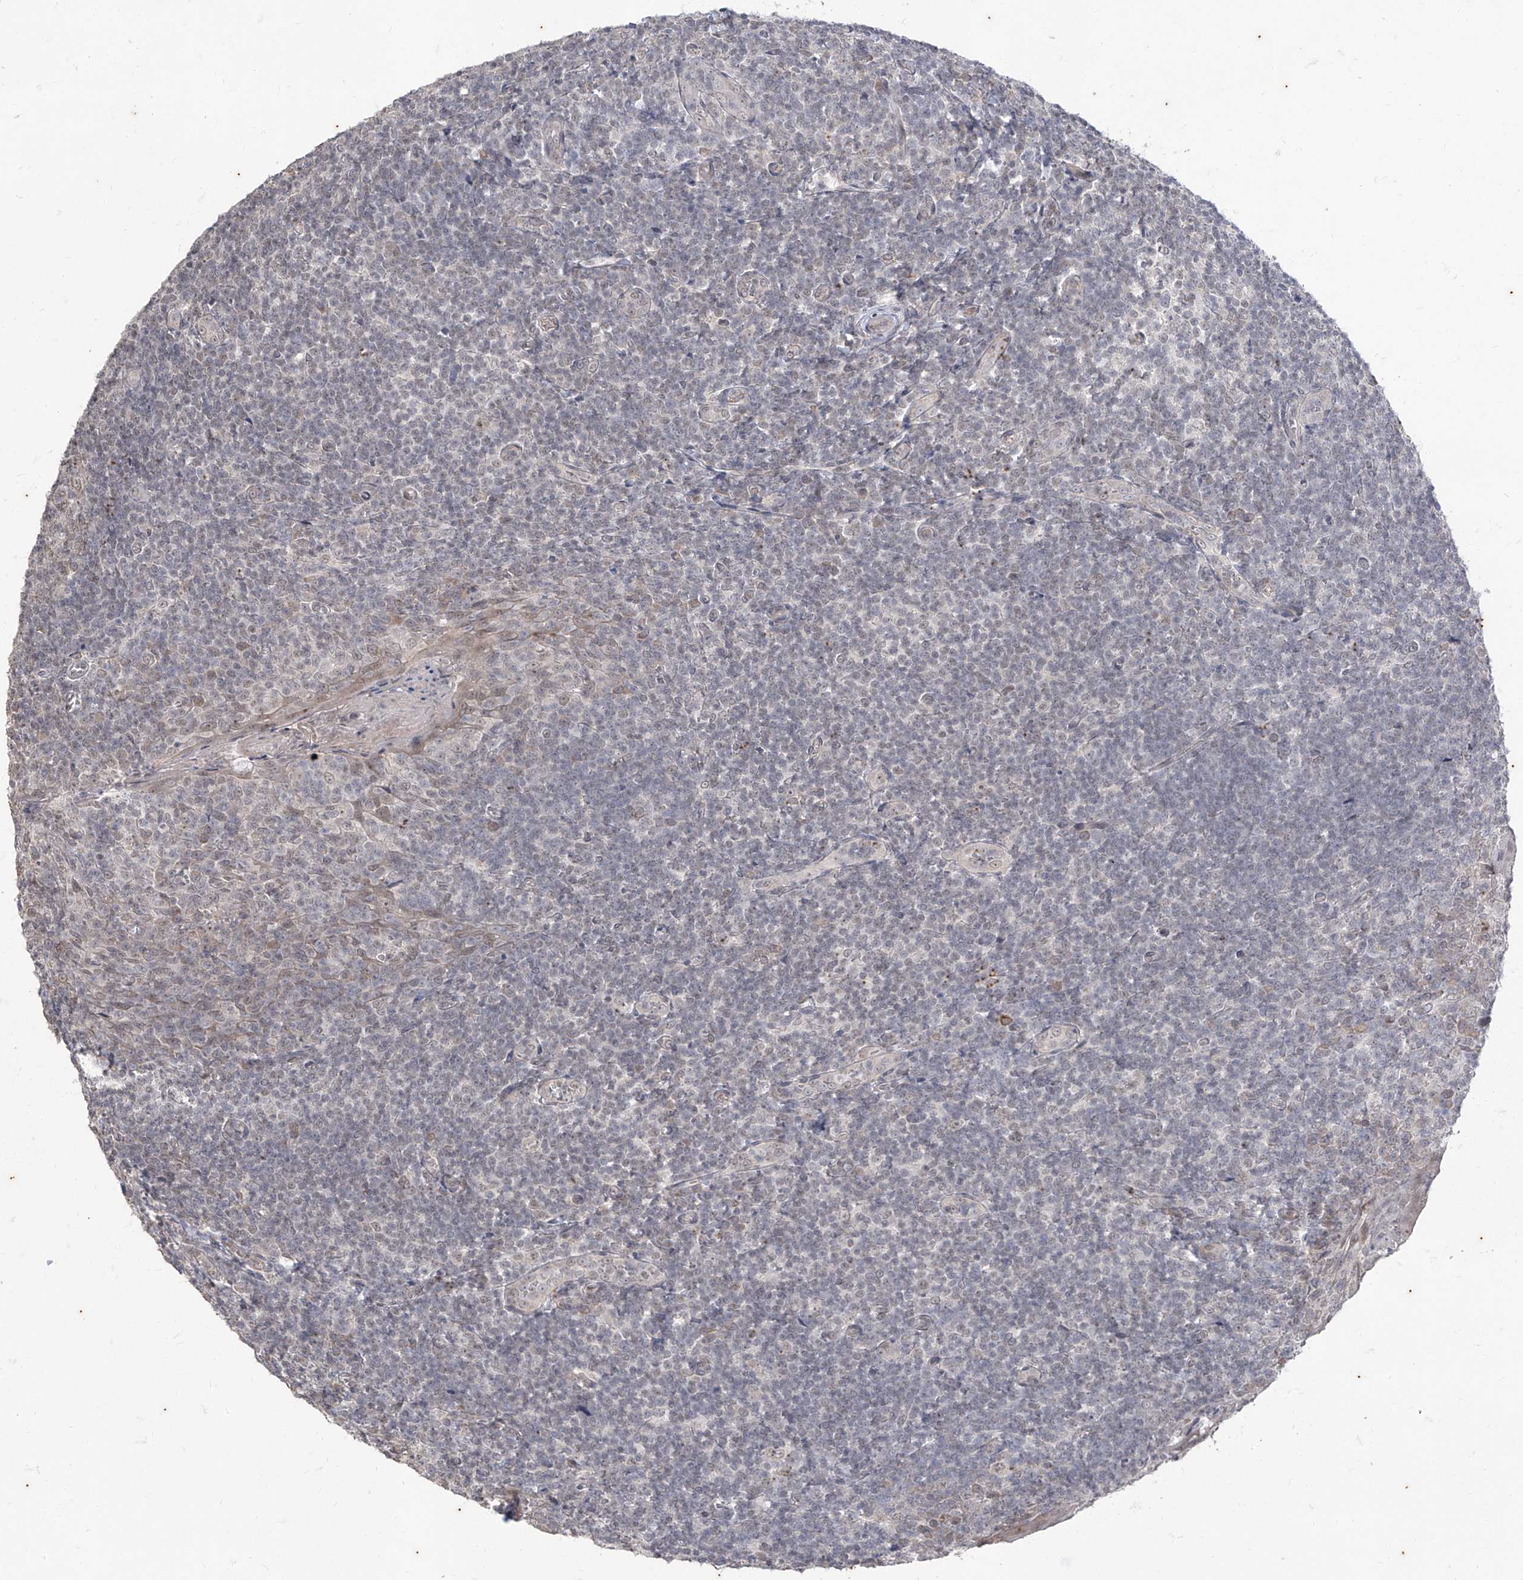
{"staining": {"intensity": "negative", "quantity": "none", "location": "none"}, "tissue": "tonsil", "cell_type": "Germinal center cells", "image_type": "normal", "snomed": [{"axis": "morphology", "description": "Normal tissue, NOS"}, {"axis": "topography", "description": "Tonsil"}], "caption": "Immunohistochemical staining of normal tonsil displays no significant staining in germinal center cells.", "gene": "PHF20L1", "patient": {"sex": "male", "age": 27}}